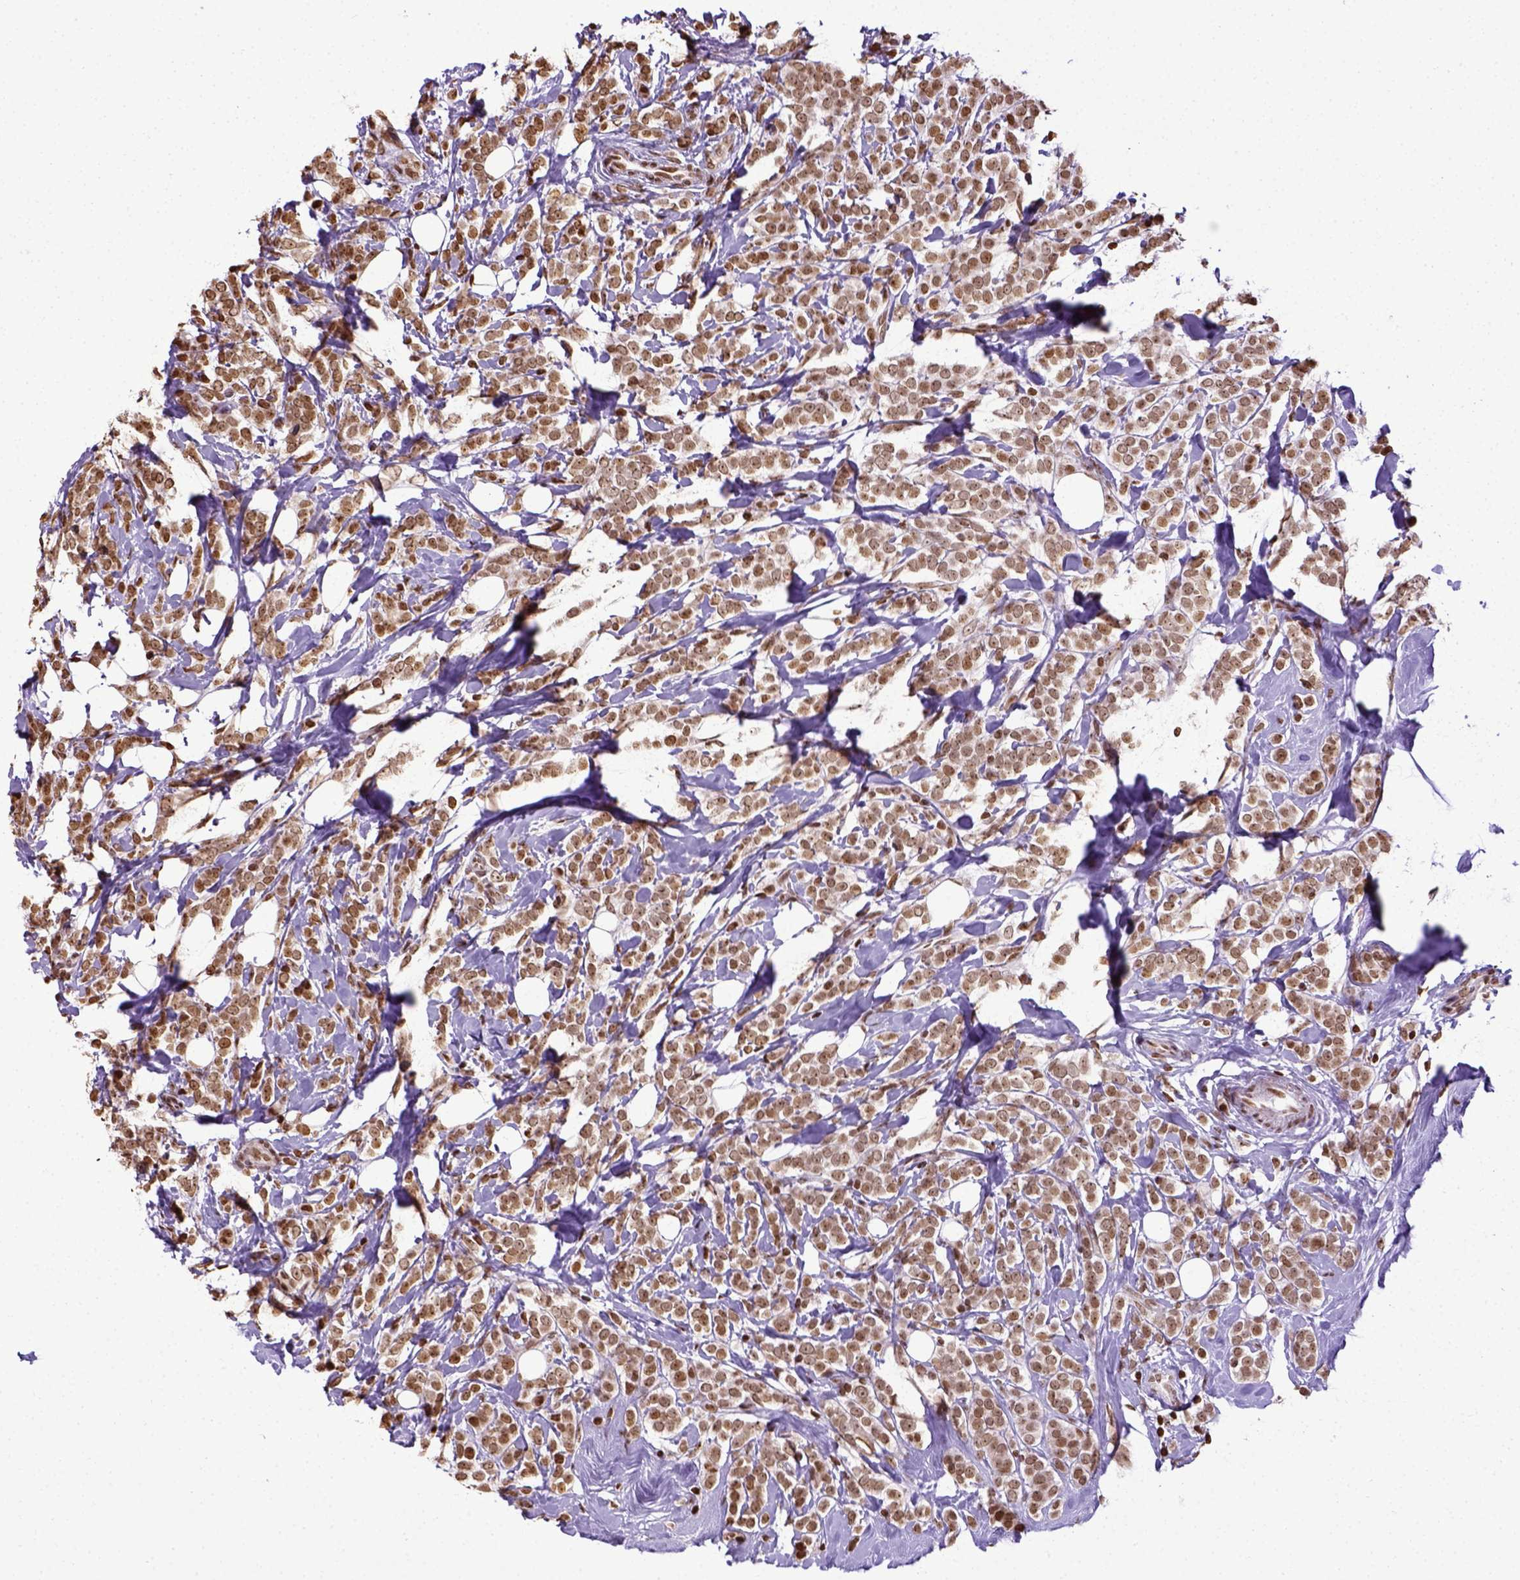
{"staining": {"intensity": "moderate", "quantity": ">75%", "location": "nuclear"}, "tissue": "breast cancer", "cell_type": "Tumor cells", "image_type": "cancer", "snomed": [{"axis": "morphology", "description": "Lobular carcinoma"}, {"axis": "topography", "description": "Breast"}], "caption": "Immunohistochemical staining of breast cancer (lobular carcinoma) exhibits moderate nuclear protein staining in about >75% of tumor cells. (DAB (3,3'-diaminobenzidine) = brown stain, brightfield microscopy at high magnification).", "gene": "ZNF75D", "patient": {"sex": "female", "age": 49}}